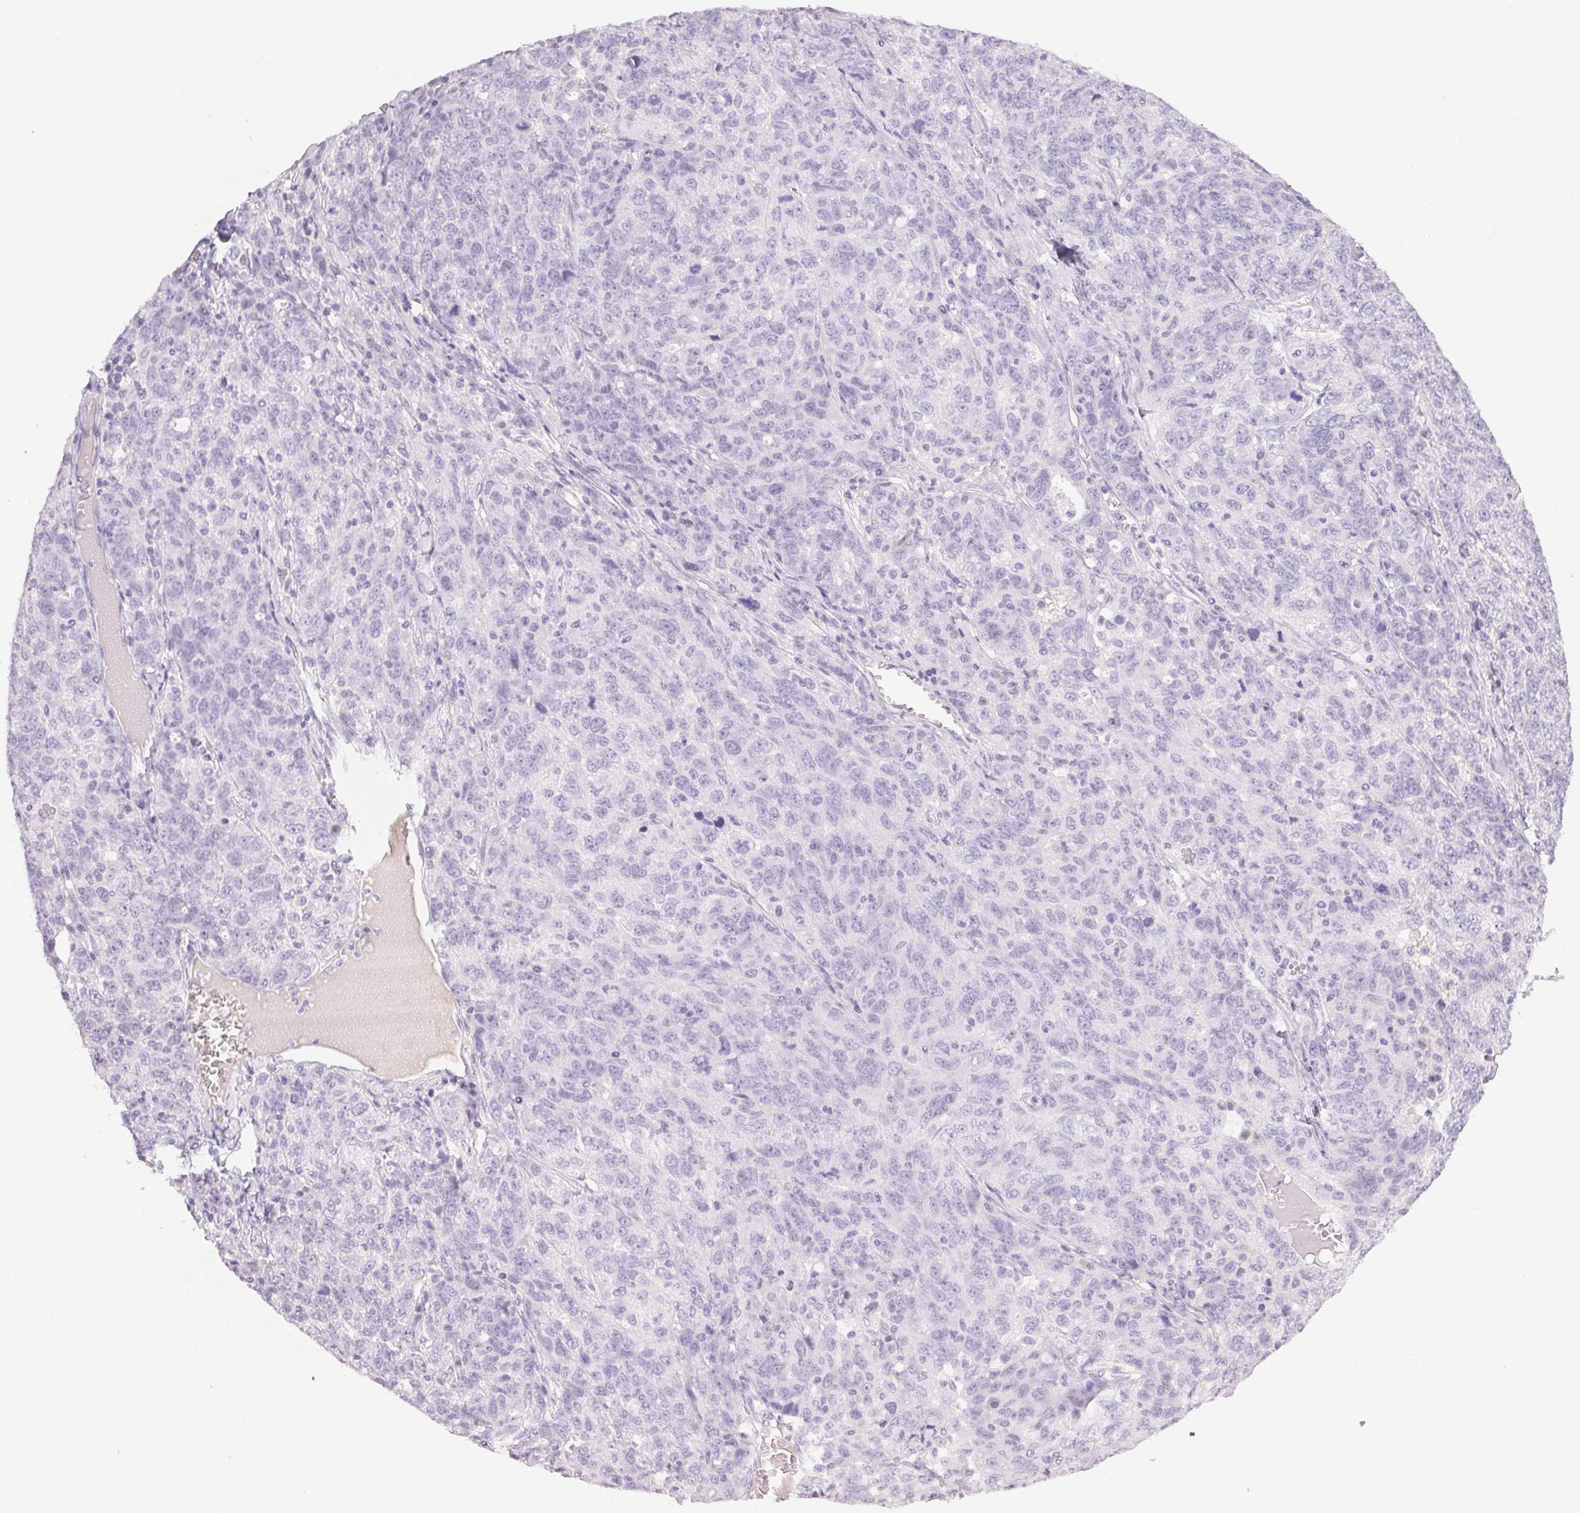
{"staining": {"intensity": "negative", "quantity": "none", "location": "none"}, "tissue": "ovarian cancer", "cell_type": "Tumor cells", "image_type": "cancer", "snomed": [{"axis": "morphology", "description": "Cystadenocarcinoma, serous, NOS"}, {"axis": "topography", "description": "Ovary"}], "caption": "Human ovarian cancer stained for a protein using IHC shows no expression in tumor cells.", "gene": "BPIFB2", "patient": {"sex": "female", "age": 71}}